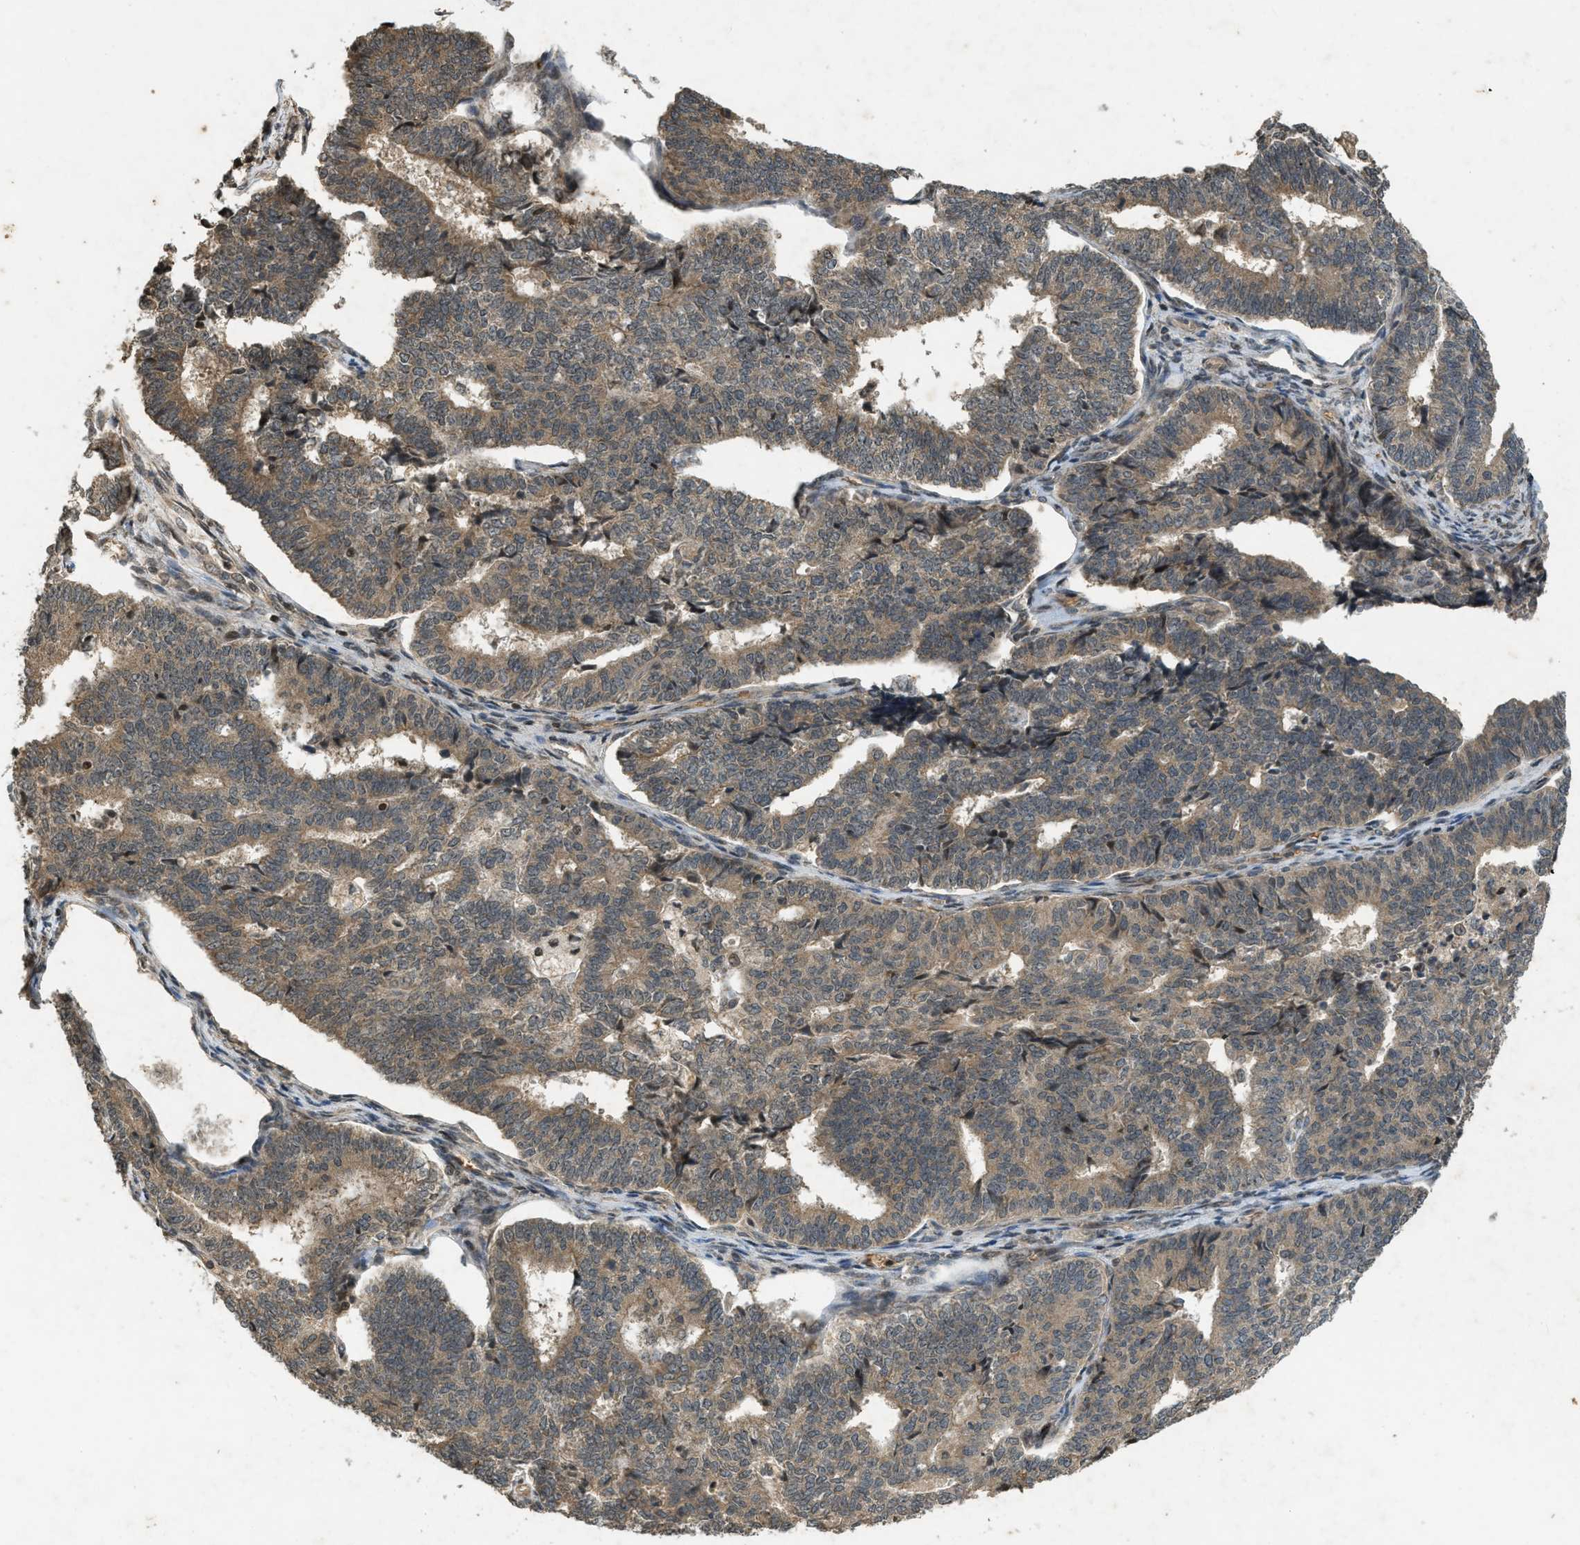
{"staining": {"intensity": "moderate", "quantity": ">75%", "location": "cytoplasmic/membranous"}, "tissue": "endometrial cancer", "cell_type": "Tumor cells", "image_type": "cancer", "snomed": [{"axis": "morphology", "description": "Adenocarcinoma, NOS"}, {"axis": "topography", "description": "Endometrium"}], "caption": "Human endometrial adenocarcinoma stained with a protein marker demonstrates moderate staining in tumor cells.", "gene": "SIAH1", "patient": {"sex": "female", "age": 70}}